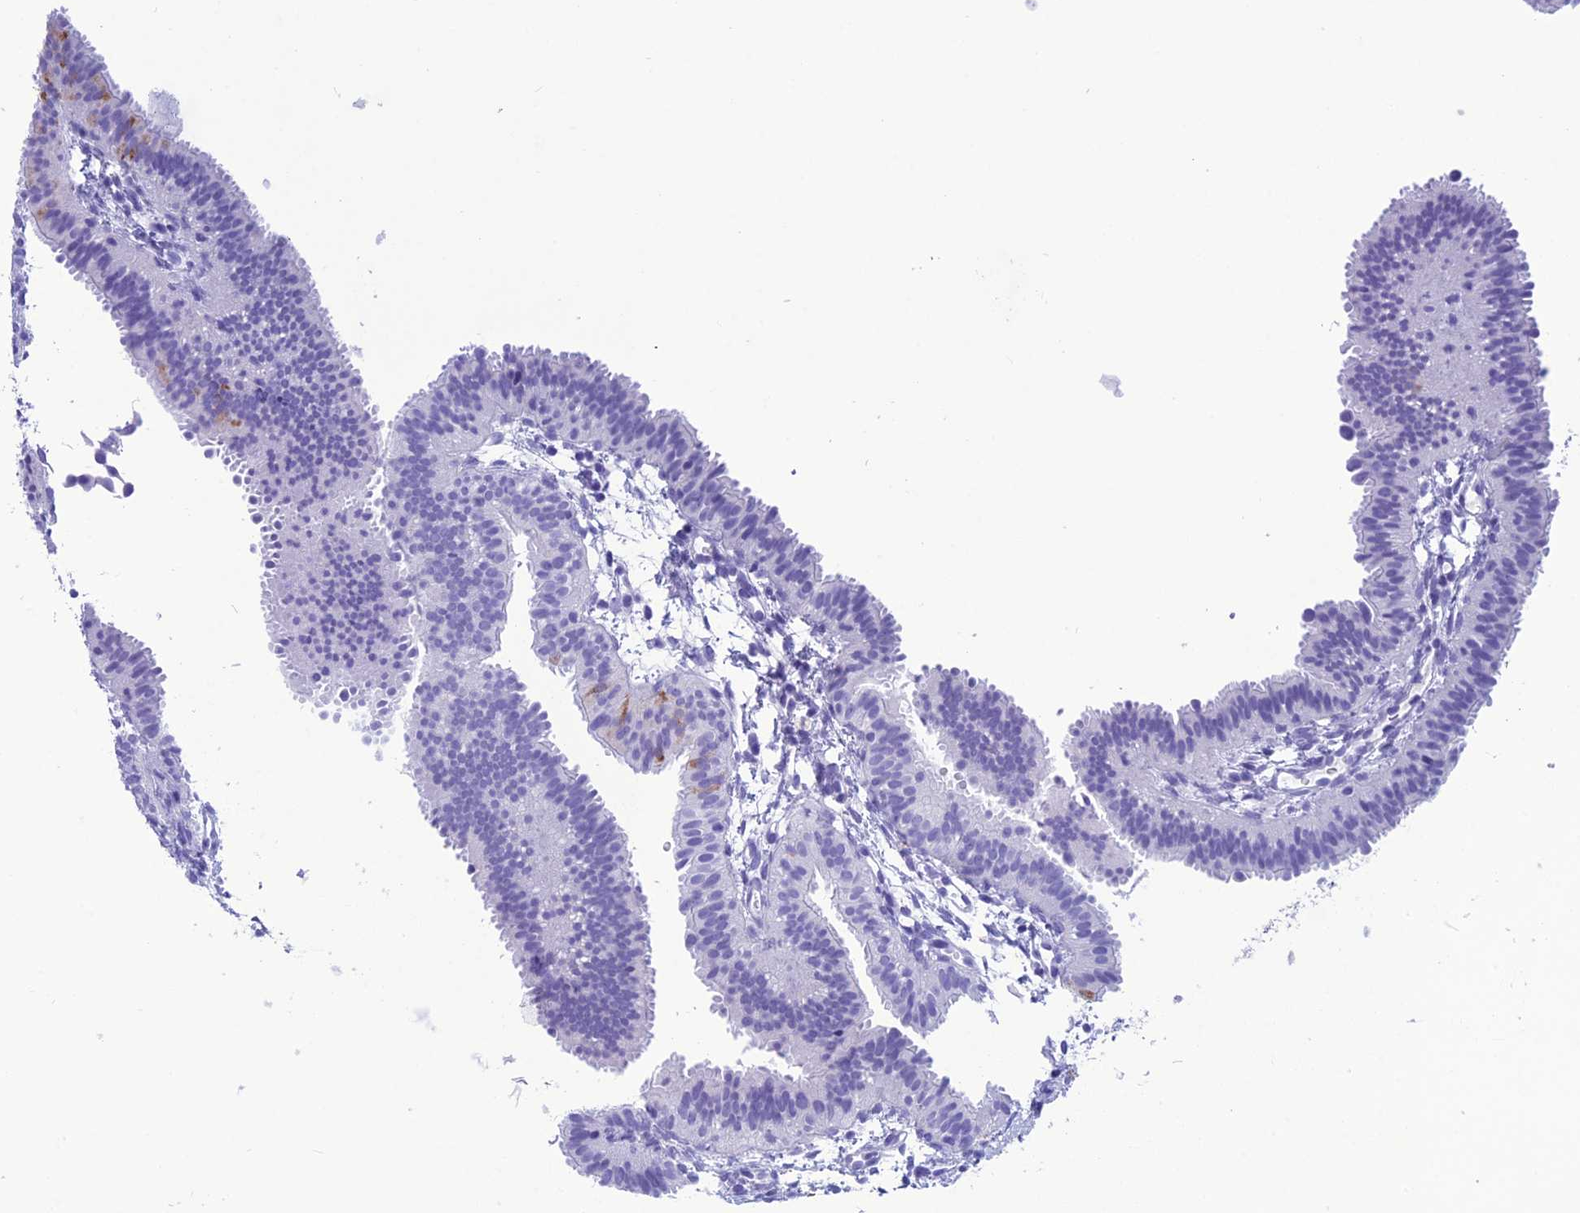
{"staining": {"intensity": "negative", "quantity": "none", "location": "none"}, "tissue": "fallopian tube", "cell_type": "Glandular cells", "image_type": "normal", "snomed": [{"axis": "morphology", "description": "Normal tissue, NOS"}, {"axis": "topography", "description": "Fallopian tube"}], "caption": "An image of fallopian tube stained for a protein demonstrates no brown staining in glandular cells. Nuclei are stained in blue.", "gene": "TRAM1L1", "patient": {"sex": "female", "age": 35}}